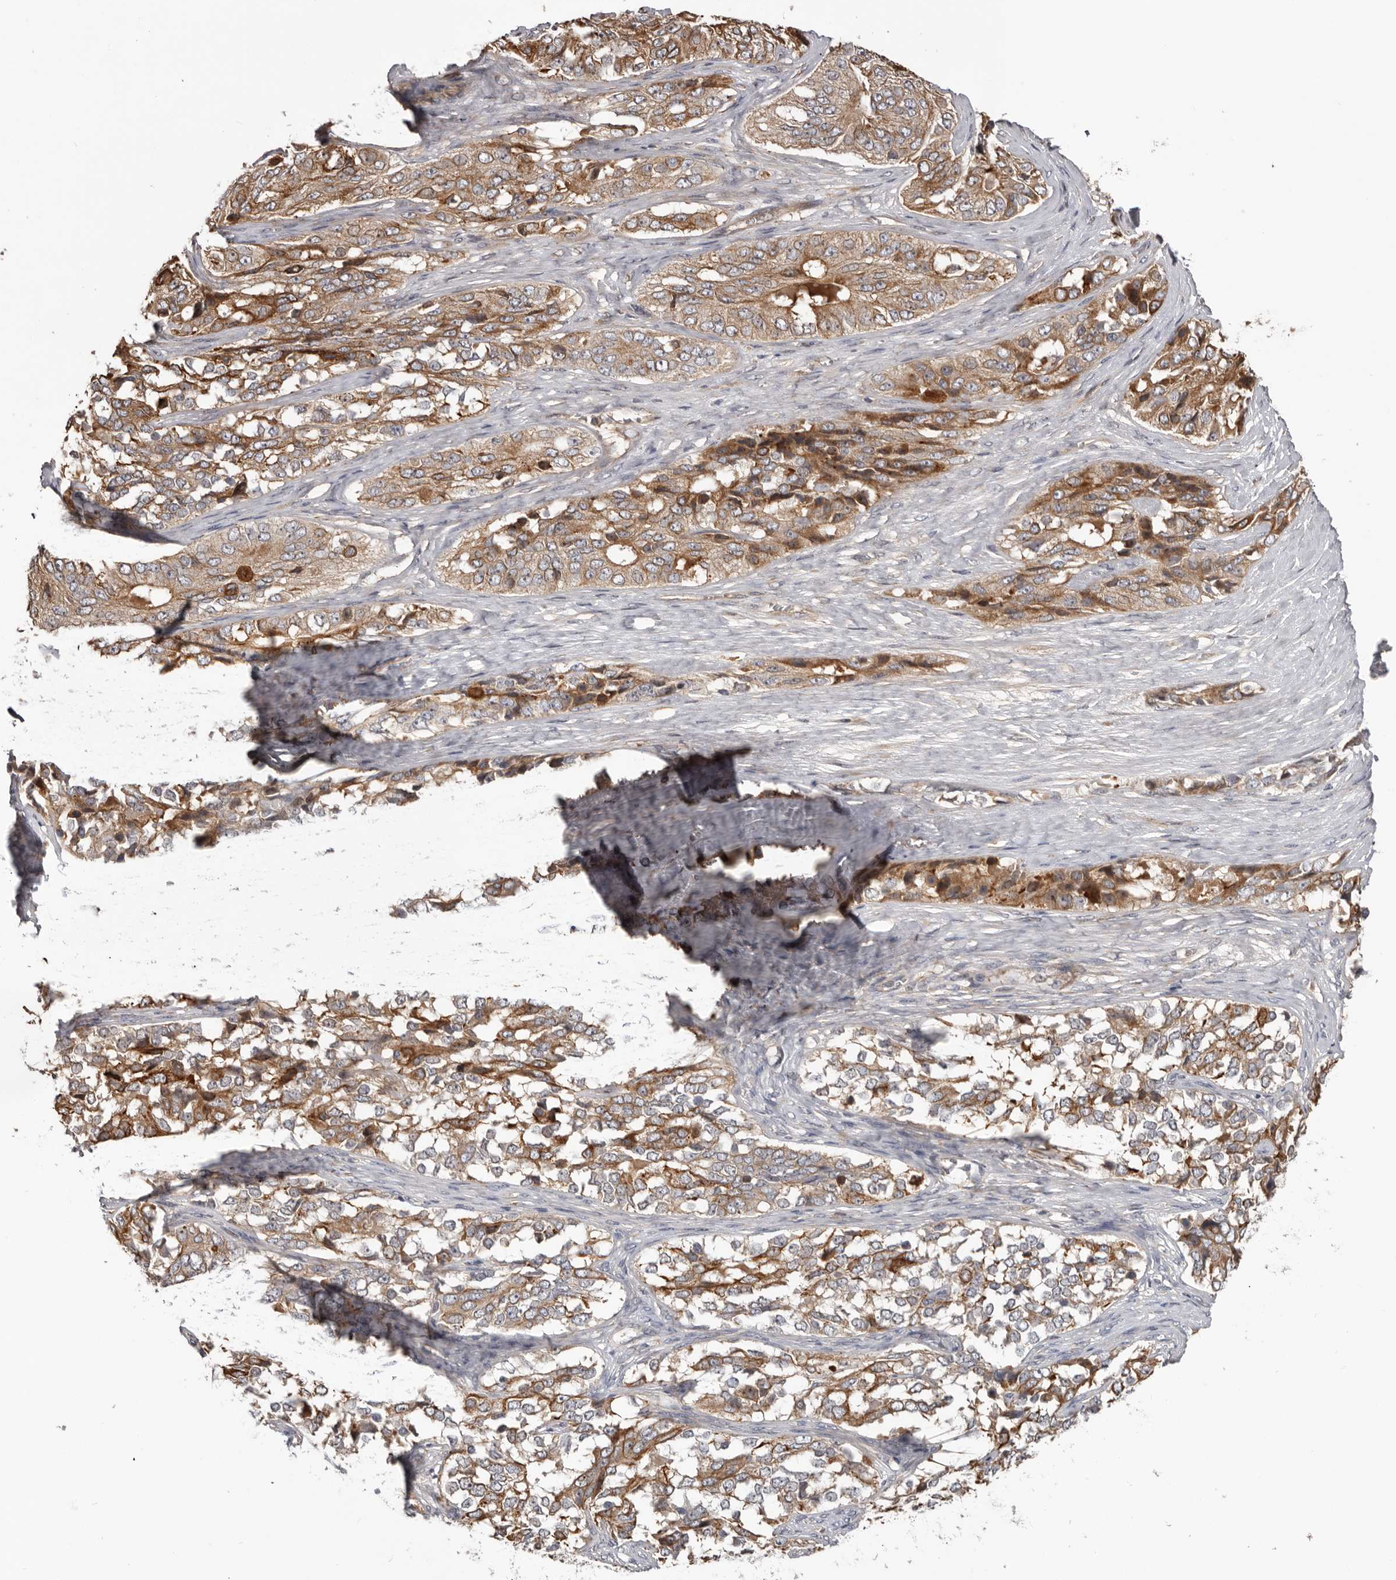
{"staining": {"intensity": "moderate", "quantity": ">75%", "location": "cytoplasmic/membranous"}, "tissue": "ovarian cancer", "cell_type": "Tumor cells", "image_type": "cancer", "snomed": [{"axis": "morphology", "description": "Carcinoma, endometroid"}, {"axis": "topography", "description": "Ovary"}], "caption": "There is medium levels of moderate cytoplasmic/membranous positivity in tumor cells of ovarian cancer (endometroid carcinoma), as demonstrated by immunohistochemical staining (brown color).", "gene": "CDCA8", "patient": {"sex": "female", "age": 51}}